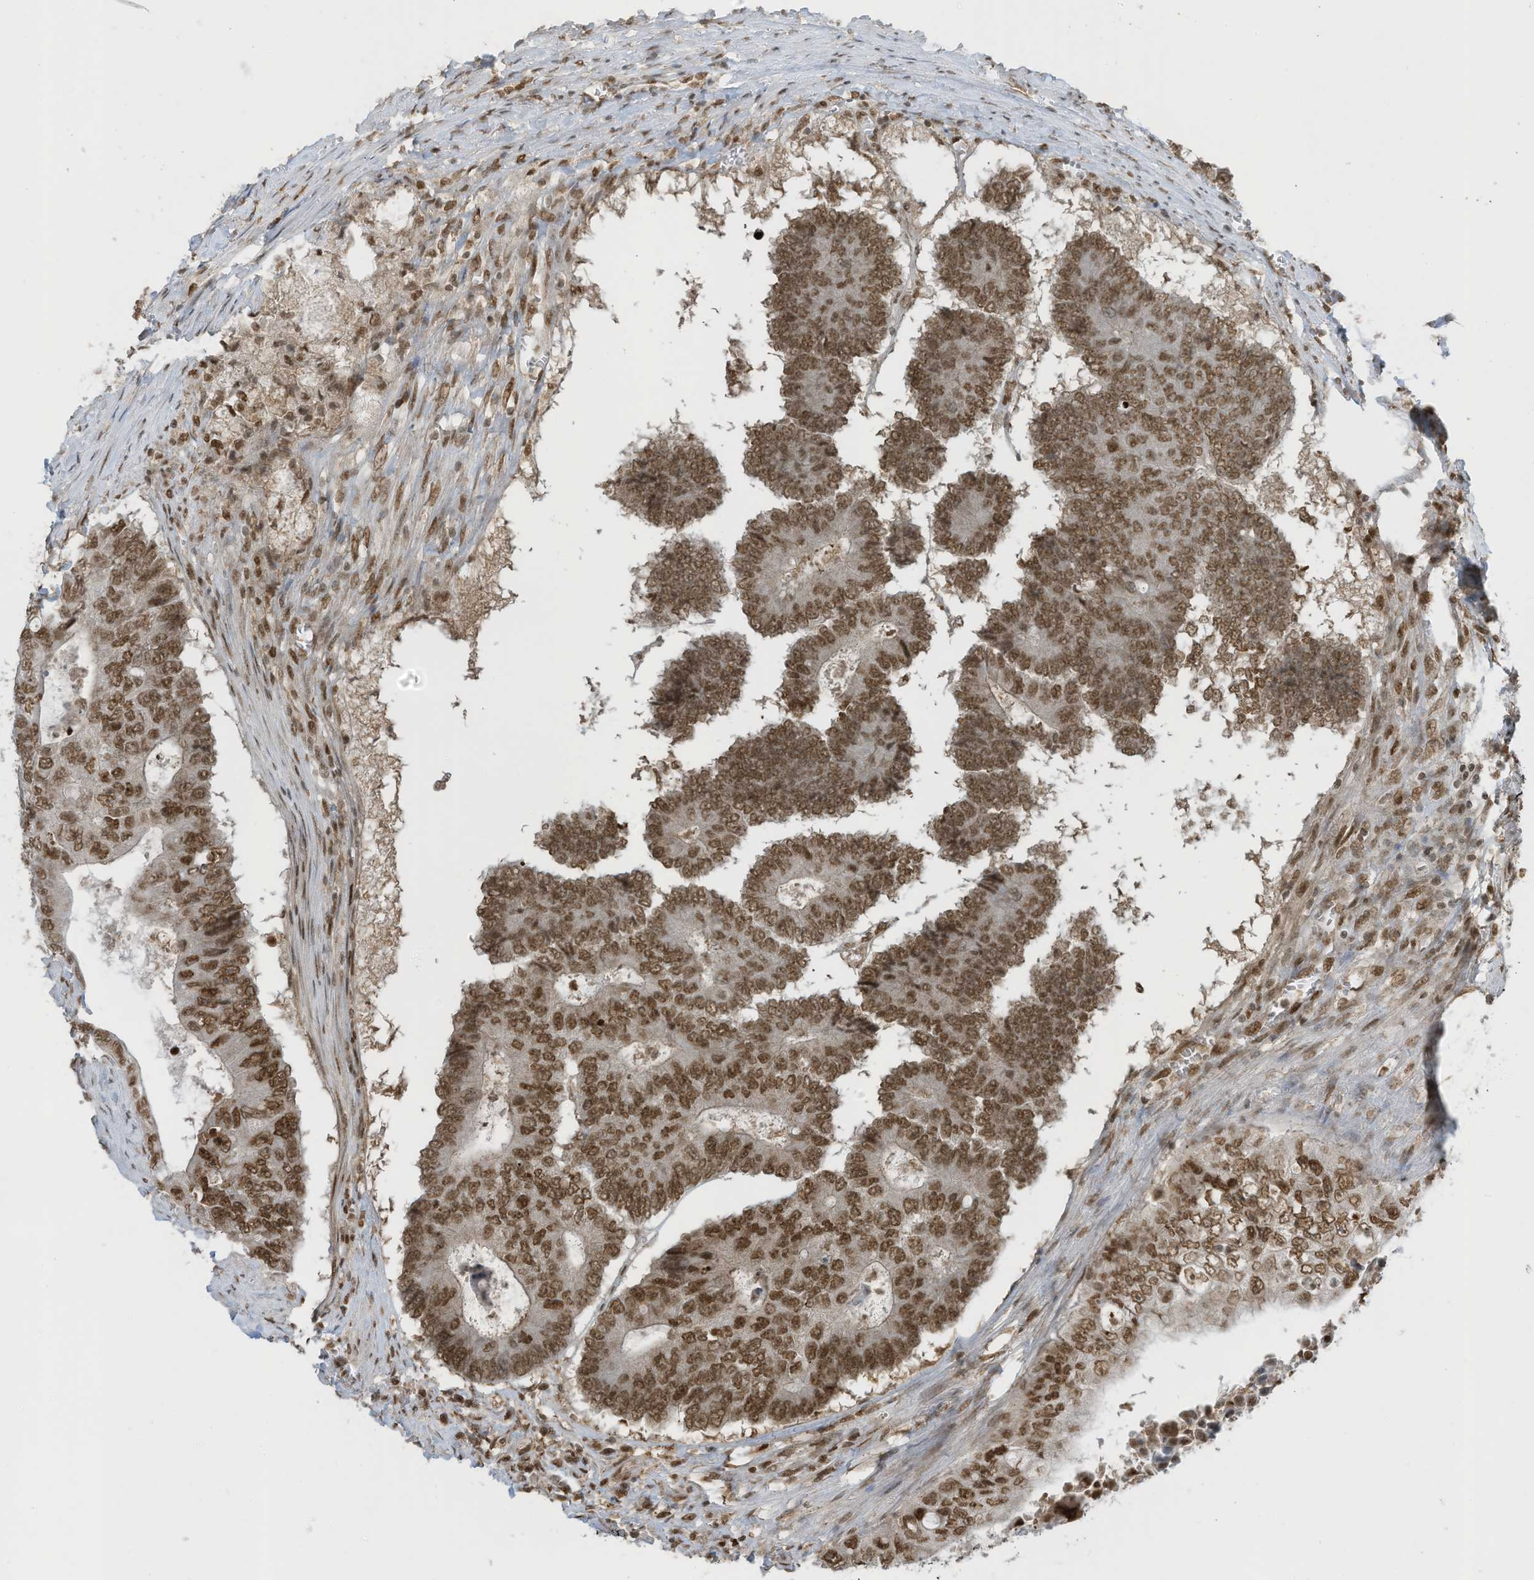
{"staining": {"intensity": "moderate", "quantity": ">75%", "location": "nuclear"}, "tissue": "colorectal cancer", "cell_type": "Tumor cells", "image_type": "cancer", "snomed": [{"axis": "morphology", "description": "Adenocarcinoma, NOS"}, {"axis": "topography", "description": "Colon"}], "caption": "Colorectal adenocarcinoma stained with DAB (3,3'-diaminobenzidine) IHC demonstrates medium levels of moderate nuclear expression in approximately >75% of tumor cells.", "gene": "KPNB1", "patient": {"sex": "male", "age": 87}}